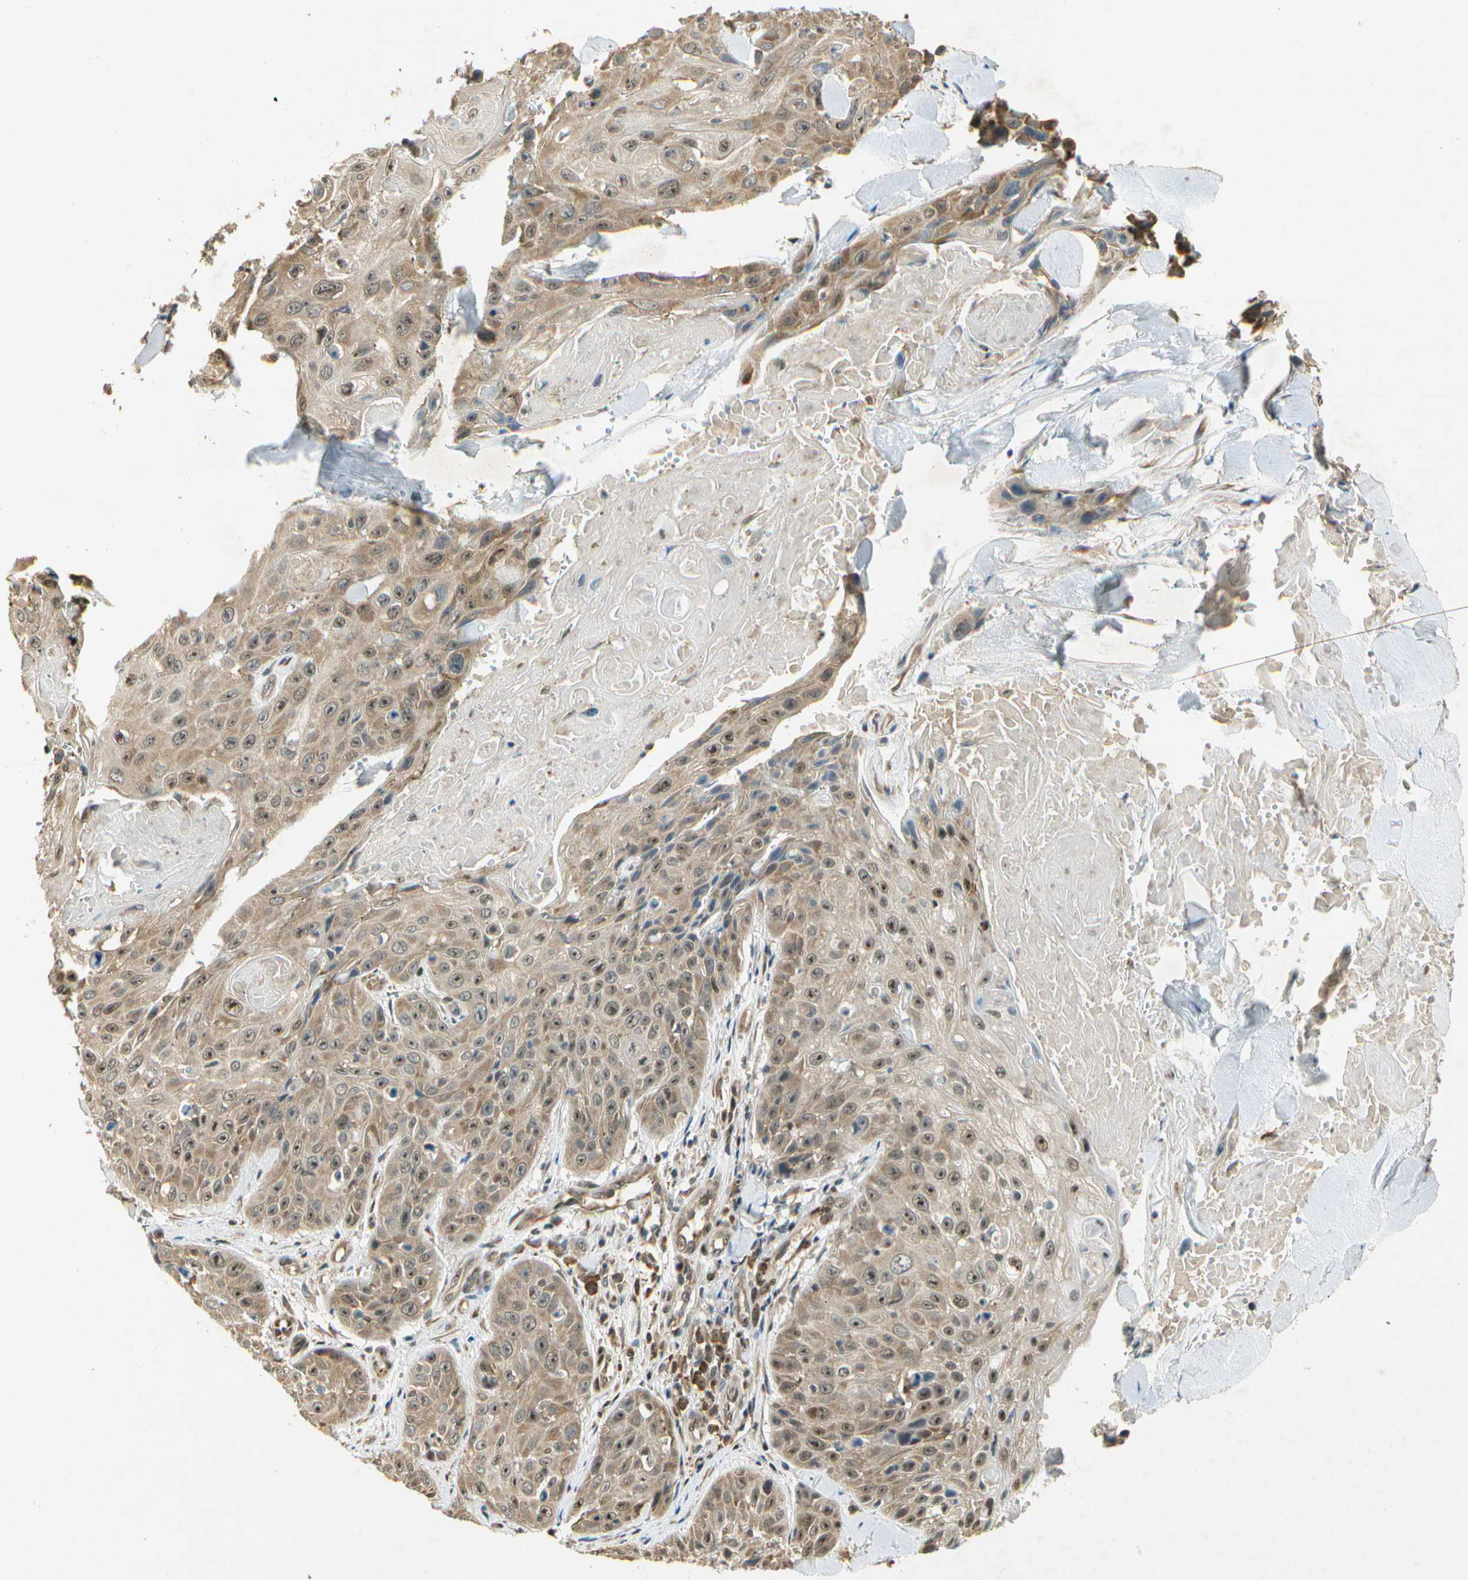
{"staining": {"intensity": "moderate", "quantity": ">75%", "location": "cytoplasmic/membranous"}, "tissue": "skin cancer", "cell_type": "Tumor cells", "image_type": "cancer", "snomed": [{"axis": "morphology", "description": "Squamous cell carcinoma, NOS"}, {"axis": "topography", "description": "Skin"}], "caption": "Protein staining exhibits moderate cytoplasmic/membranous staining in about >75% of tumor cells in squamous cell carcinoma (skin). The staining was performed using DAB (3,3'-diaminobenzidine), with brown indicating positive protein expression. Nuclei are stained blue with hematoxylin.", "gene": "EIF1AX", "patient": {"sex": "male", "age": 86}}